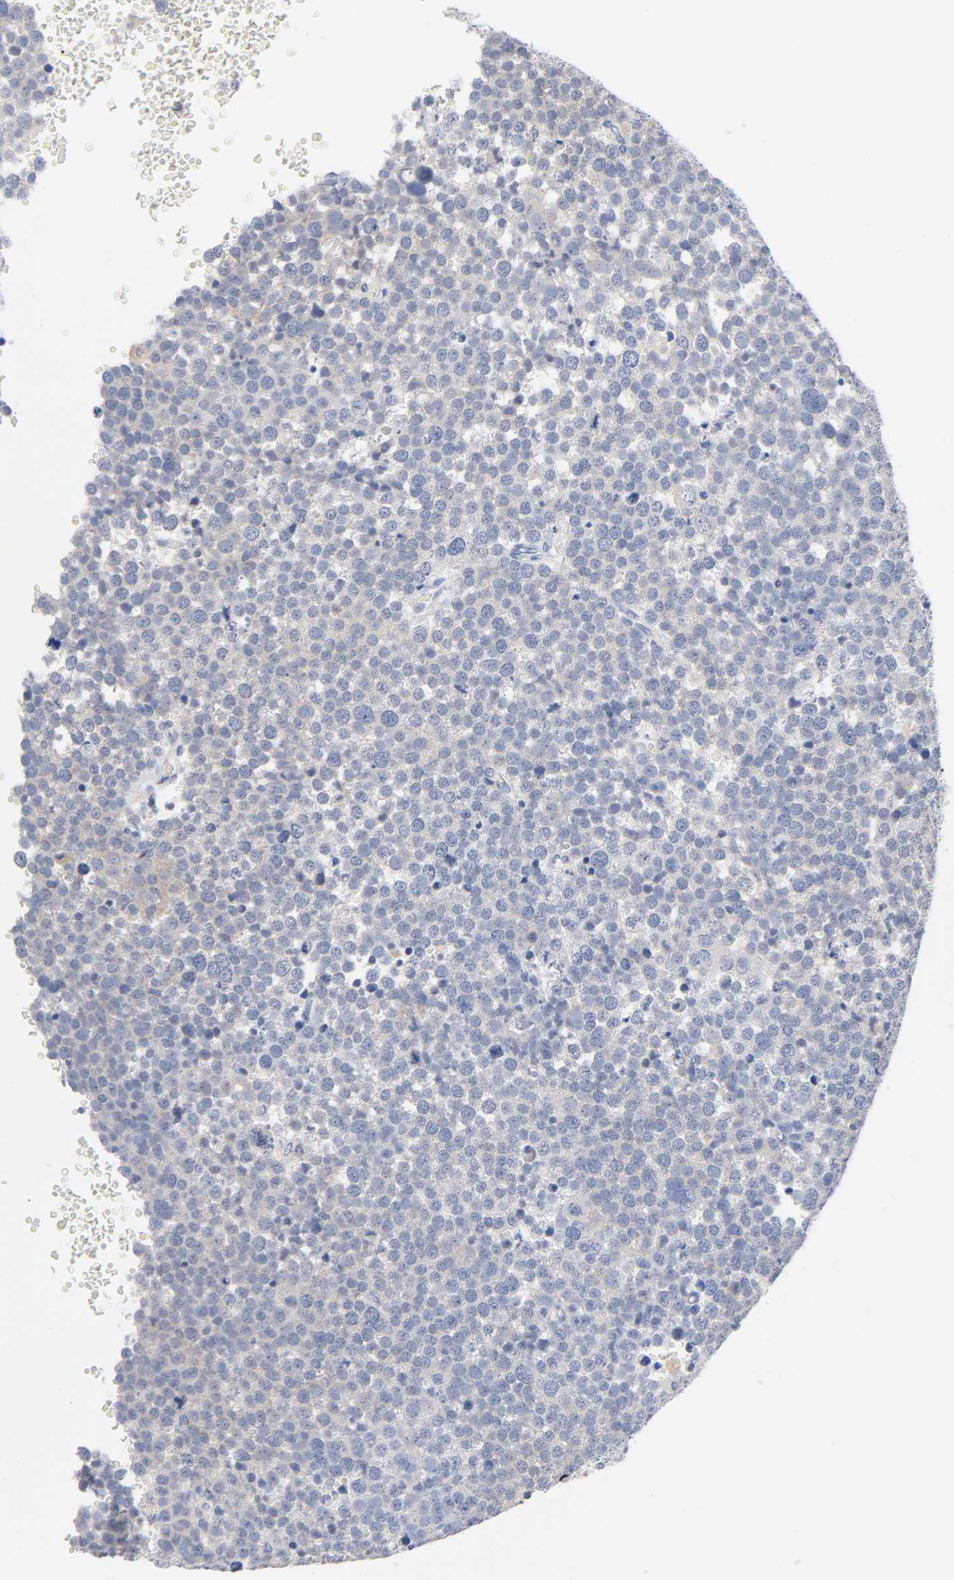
{"staining": {"intensity": "negative", "quantity": "none", "location": "none"}, "tissue": "testis cancer", "cell_type": "Tumor cells", "image_type": "cancer", "snomed": [{"axis": "morphology", "description": "Seminoma, NOS"}, {"axis": "topography", "description": "Testis"}], "caption": "The photomicrograph reveals no staining of tumor cells in seminoma (testis).", "gene": "MALT1", "patient": {"sex": "male", "age": 71}}